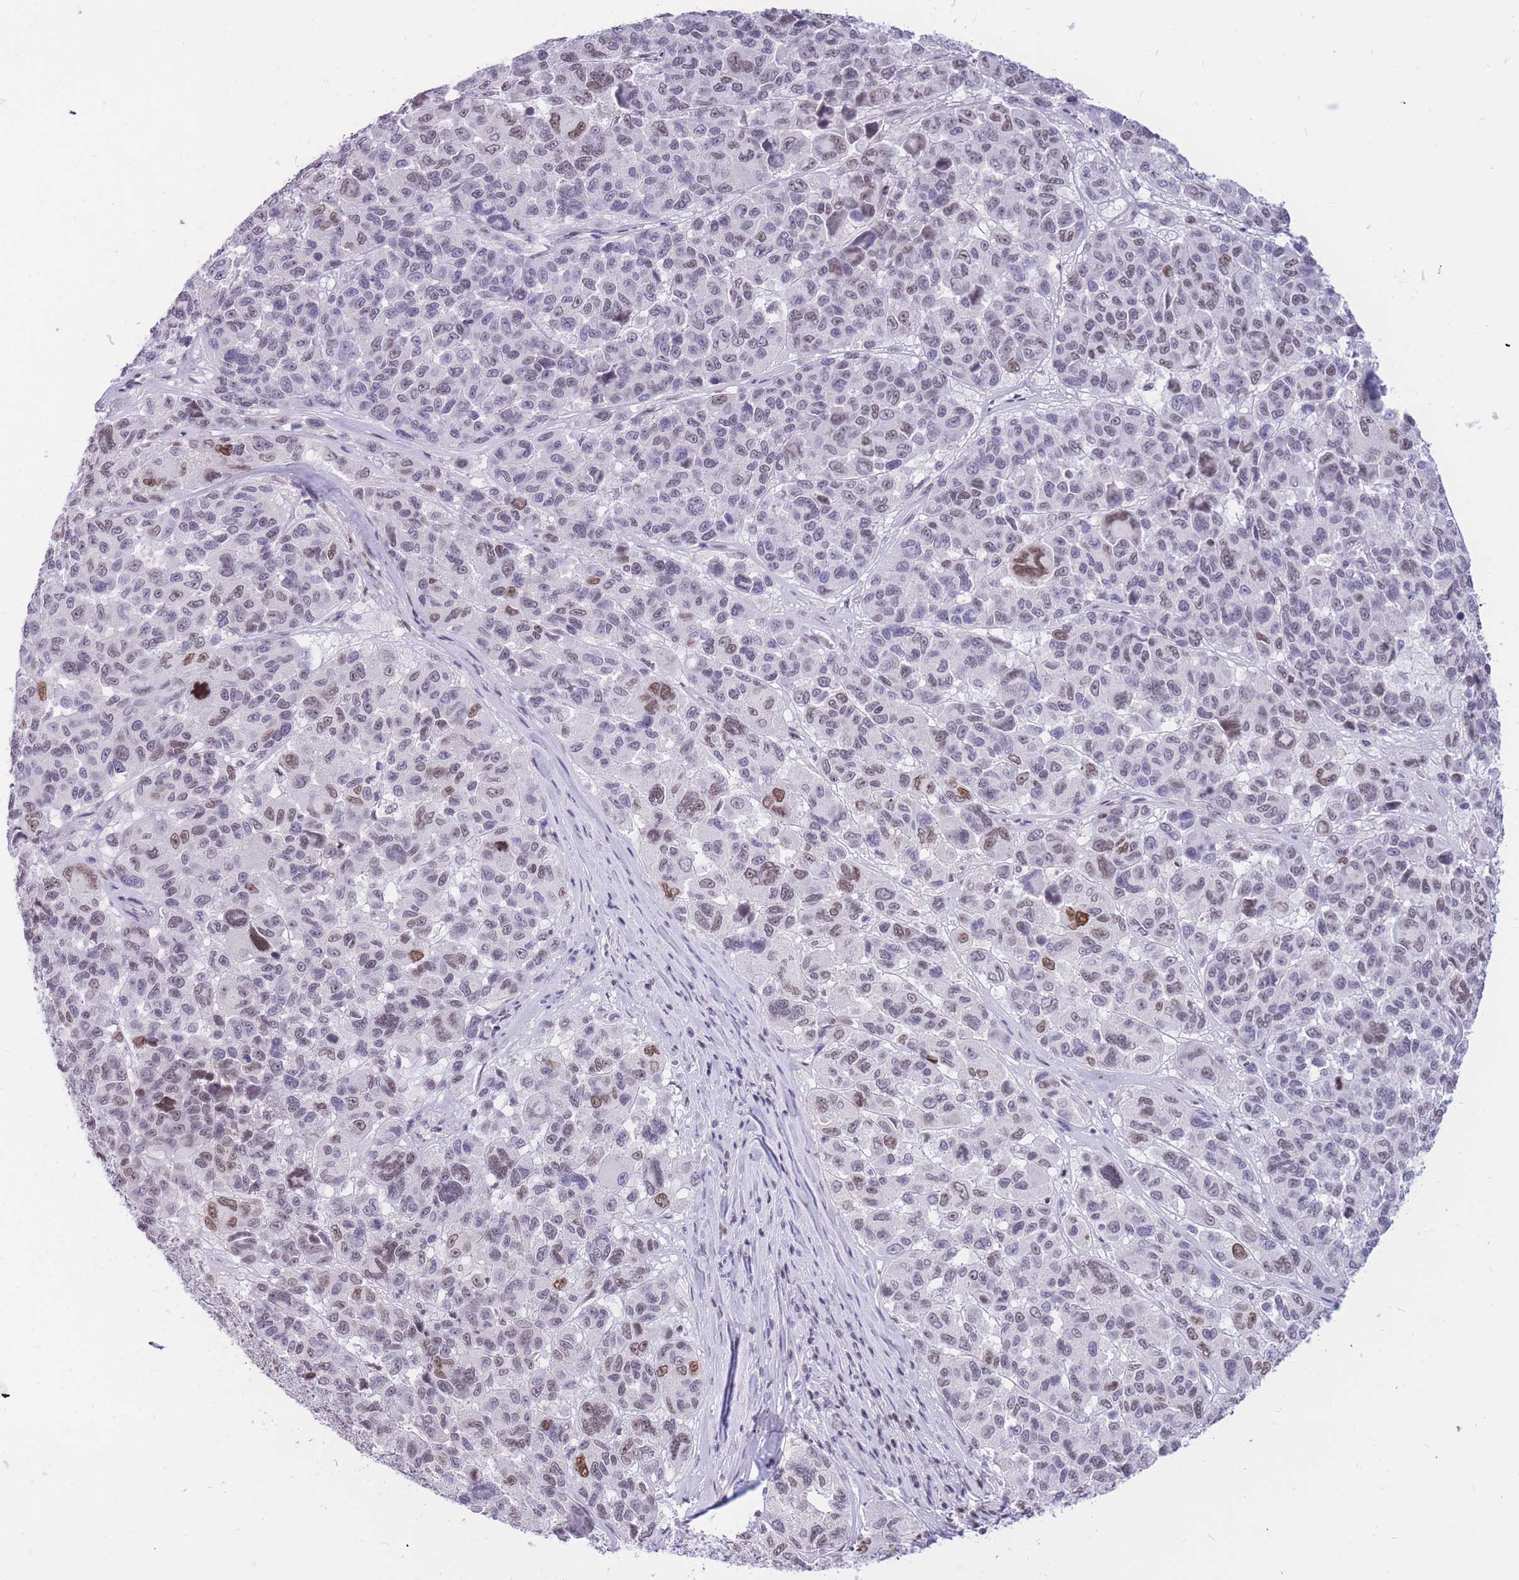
{"staining": {"intensity": "weak", "quantity": "25%-75%", "location": "nuclear"}, "tissue": "melanoma", "cell_type": "Tumor cells", "image_type": "cancer", "snomed": [{"axis": "morphology", "description": "Malignant melanoma, NOS"}, {"axis": "topography", "description": "Skin"}], "caption": "A brown stain shows weak nuclear staining of a protein in malignant melanoma tumor cells. (DAB = brown stain, brightfield microscopy at high magnification).", "gene": "HMGN1", "patient": {"sex": "female", "age": 66}}